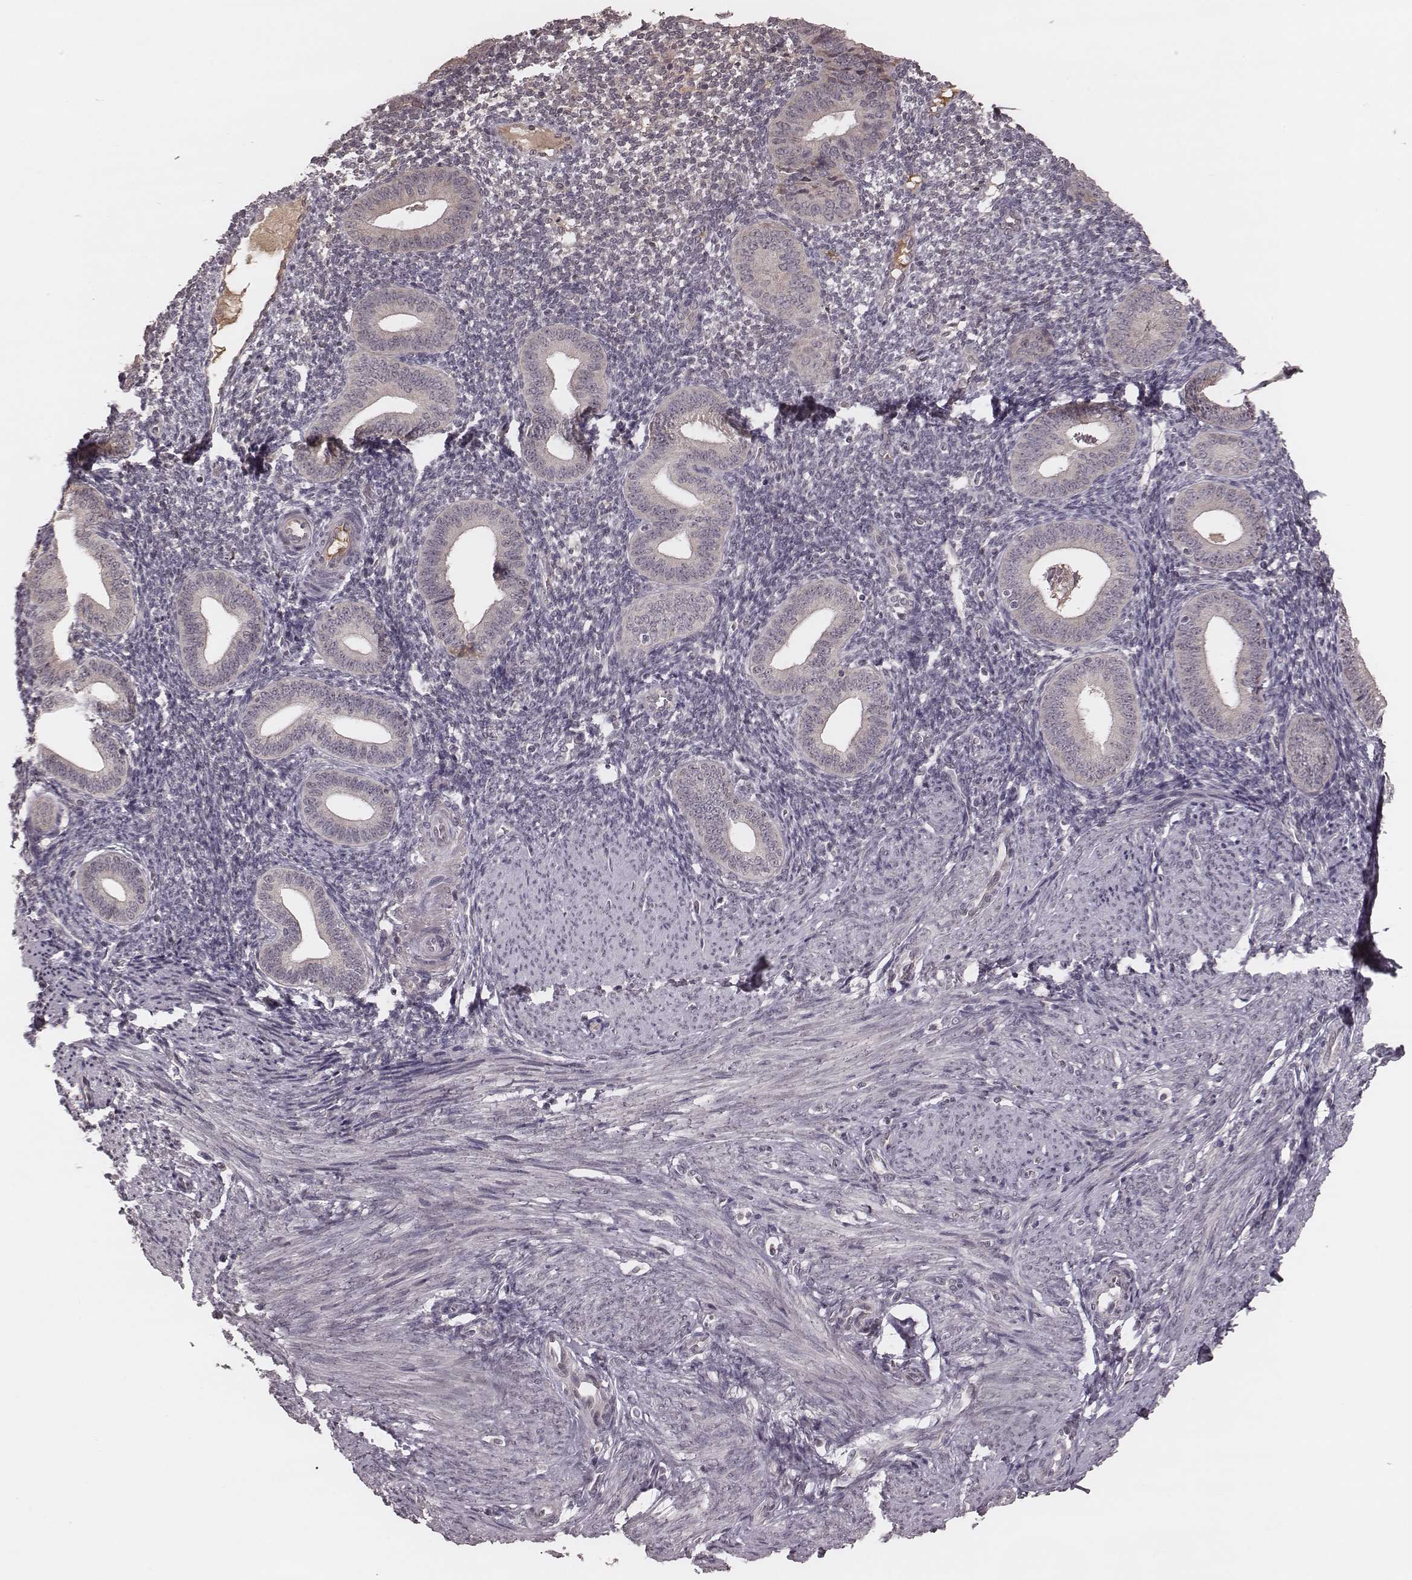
{"staining": {"intensity": "negative", "quantity": "none", "location": "none"}, "tissue": "endometrium", "cell_type": "Cells in endometrial stroma", "image_type": "normal", "snomed": [{"axis": "morphology", "description": "Normal tissue, NOS"}, {"axis": "topography", "description": "Endometrium"}], "caption": "Cells in endometrial stroma show no significant protein positivity in normal endometrium.", "gene": "IL5", "patient": {"sex": "female", "age": 40}}